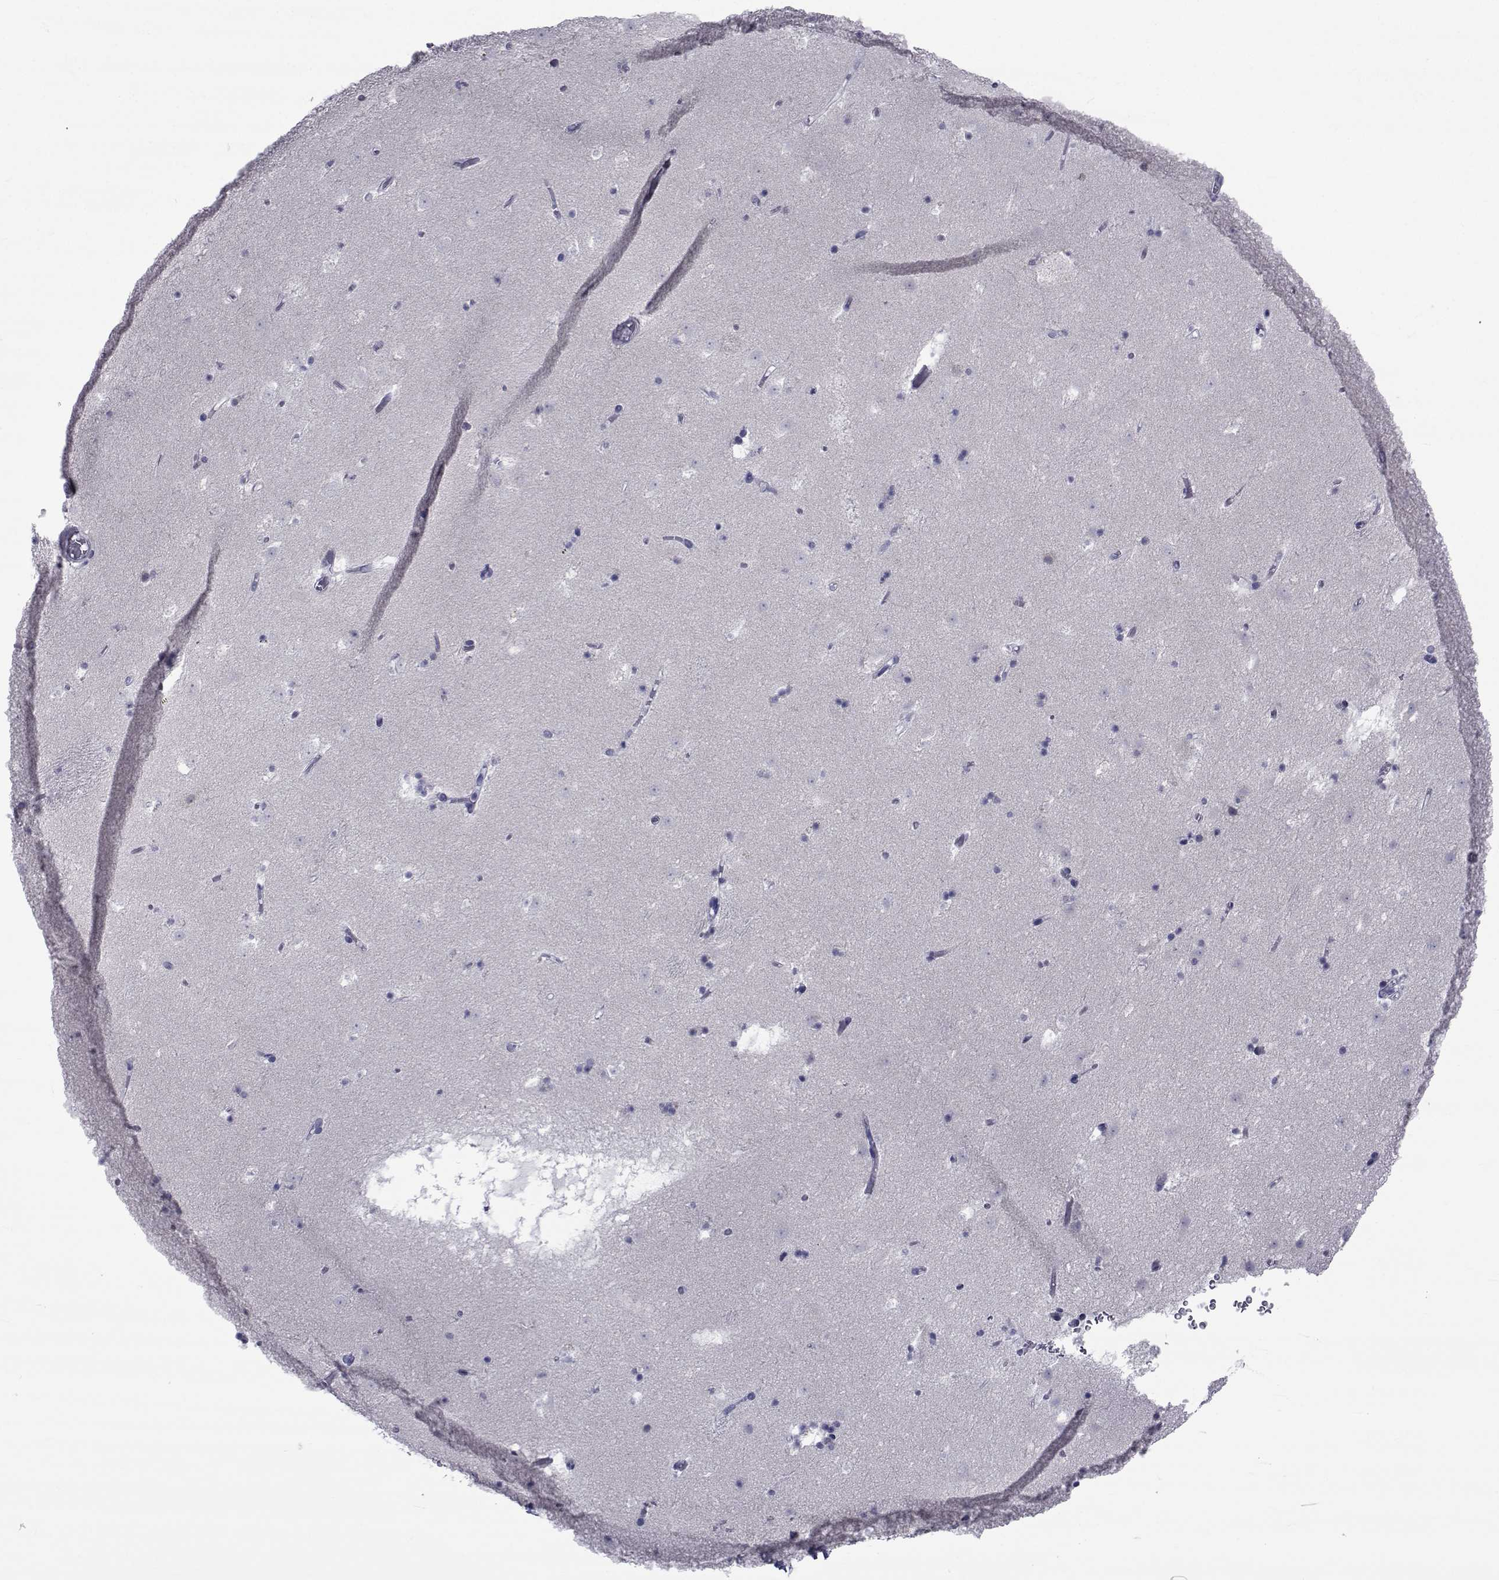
{"staining": {"intensity": "negative", "quantity": "none", "location": "none"}, "tissue": "caudate", "cell_type": "Glial cells", "image_type": "normal", "snomed": [{"axis": "morphology", "description": "Normal tissue, NOS"}, {"axis": "topography", "description": "Lateral ventricle wall"}], "caption": "Human caudate stained for a protein using IHC reveals no staining in glial cells.", "gene": "GKAP1", "patient": {"sex": "female", "age": 42}}